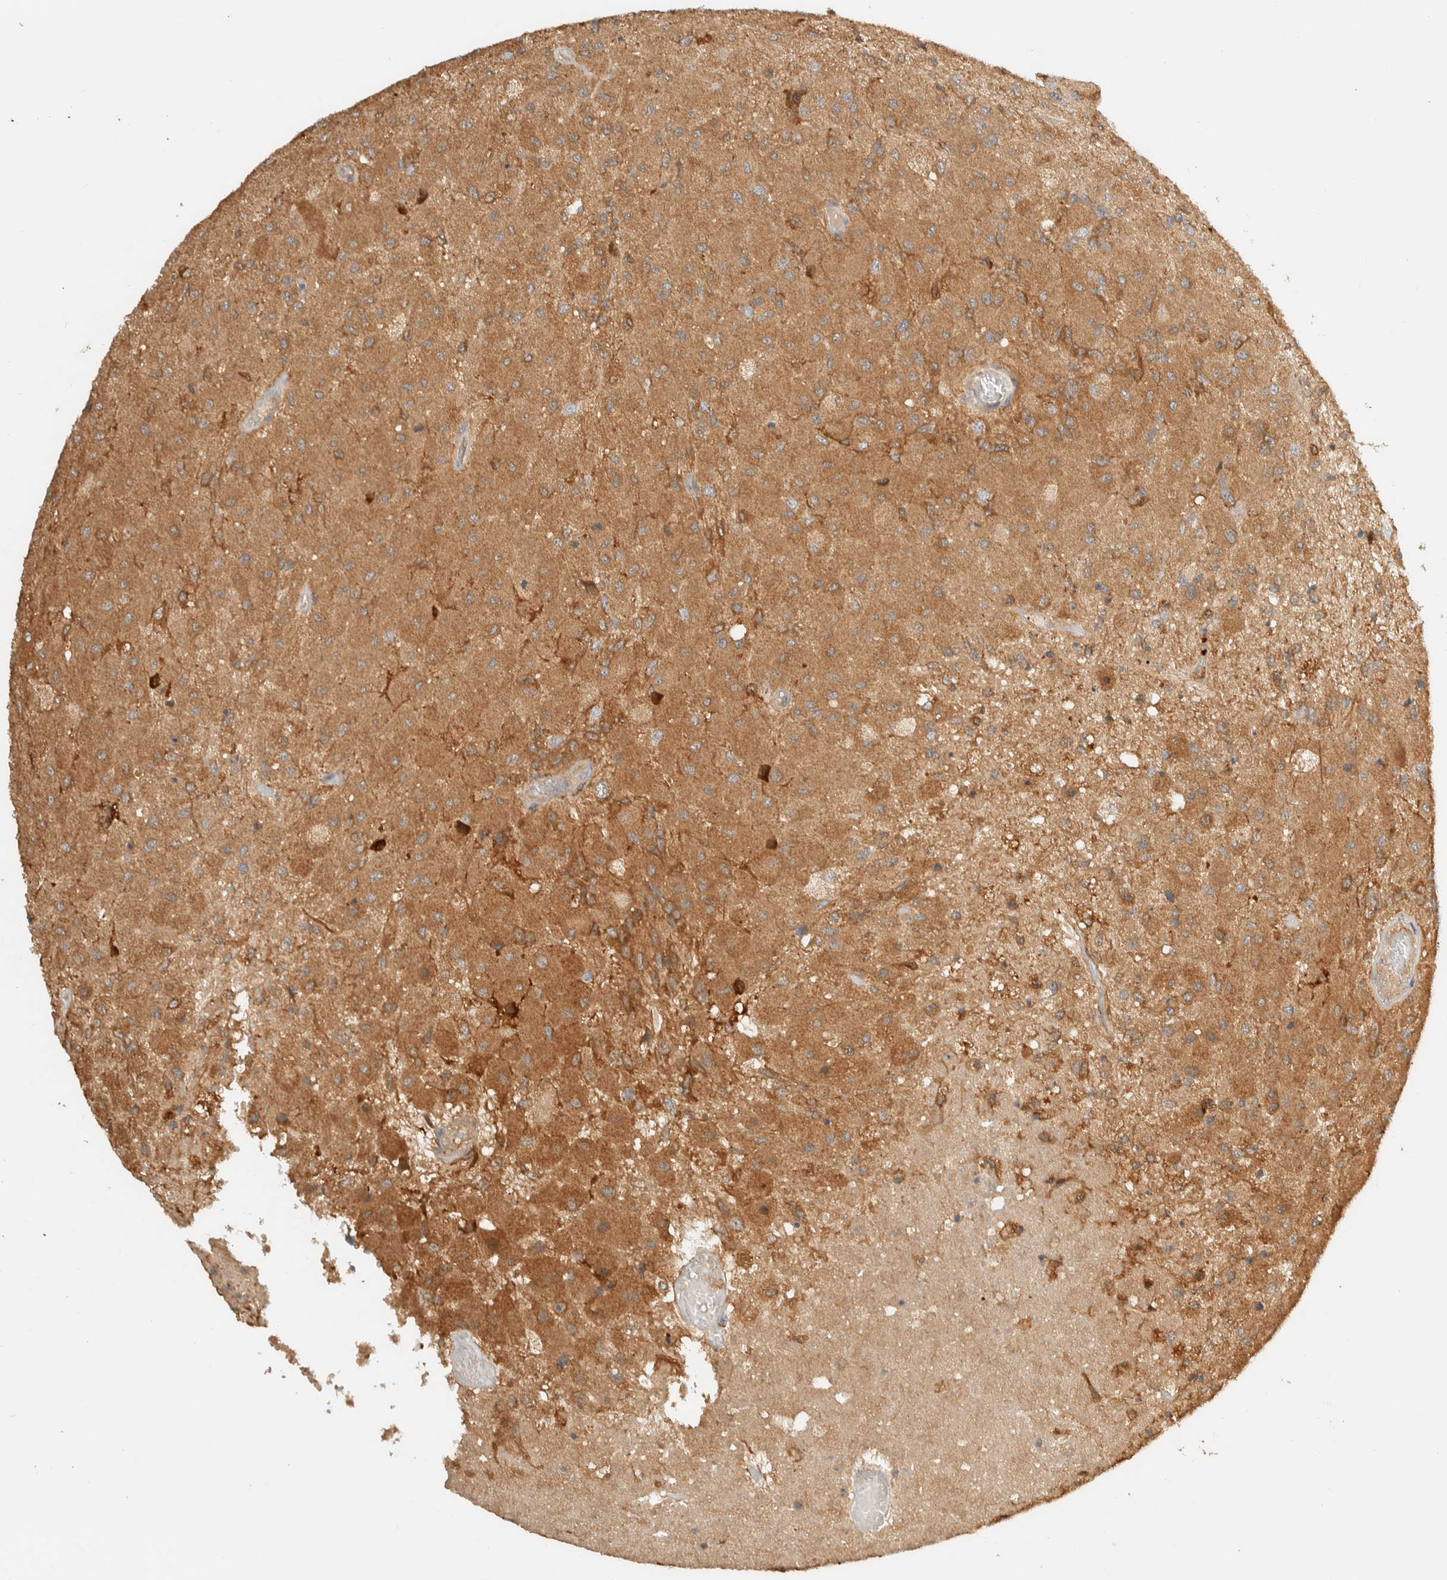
{"staining": {"intensity": "moderate", "quantity": ">75%", "location": "cytoplasmic/membranous"}, "tissue": "glioma", "cell_type": "Tumor cells", "image_type": "cancer", "snomed": [{"axis": "morphology", "description": "Normal tissue, NOS"}, {"axis": "morphology", "description": "Glioma, malignant, High grade"}, {"axis": "topography", "description": "Cerebral cortex"}], "caption": "IHC micrograph of human malignant glioma (high-grade) stained for a protein (brown), which reveals medium levels of moderate cytoplasmic/membranous staining in about >75% of tumor cells.", "gene": "TMEM192", "patient": {"sex": "male", "age": 77}}